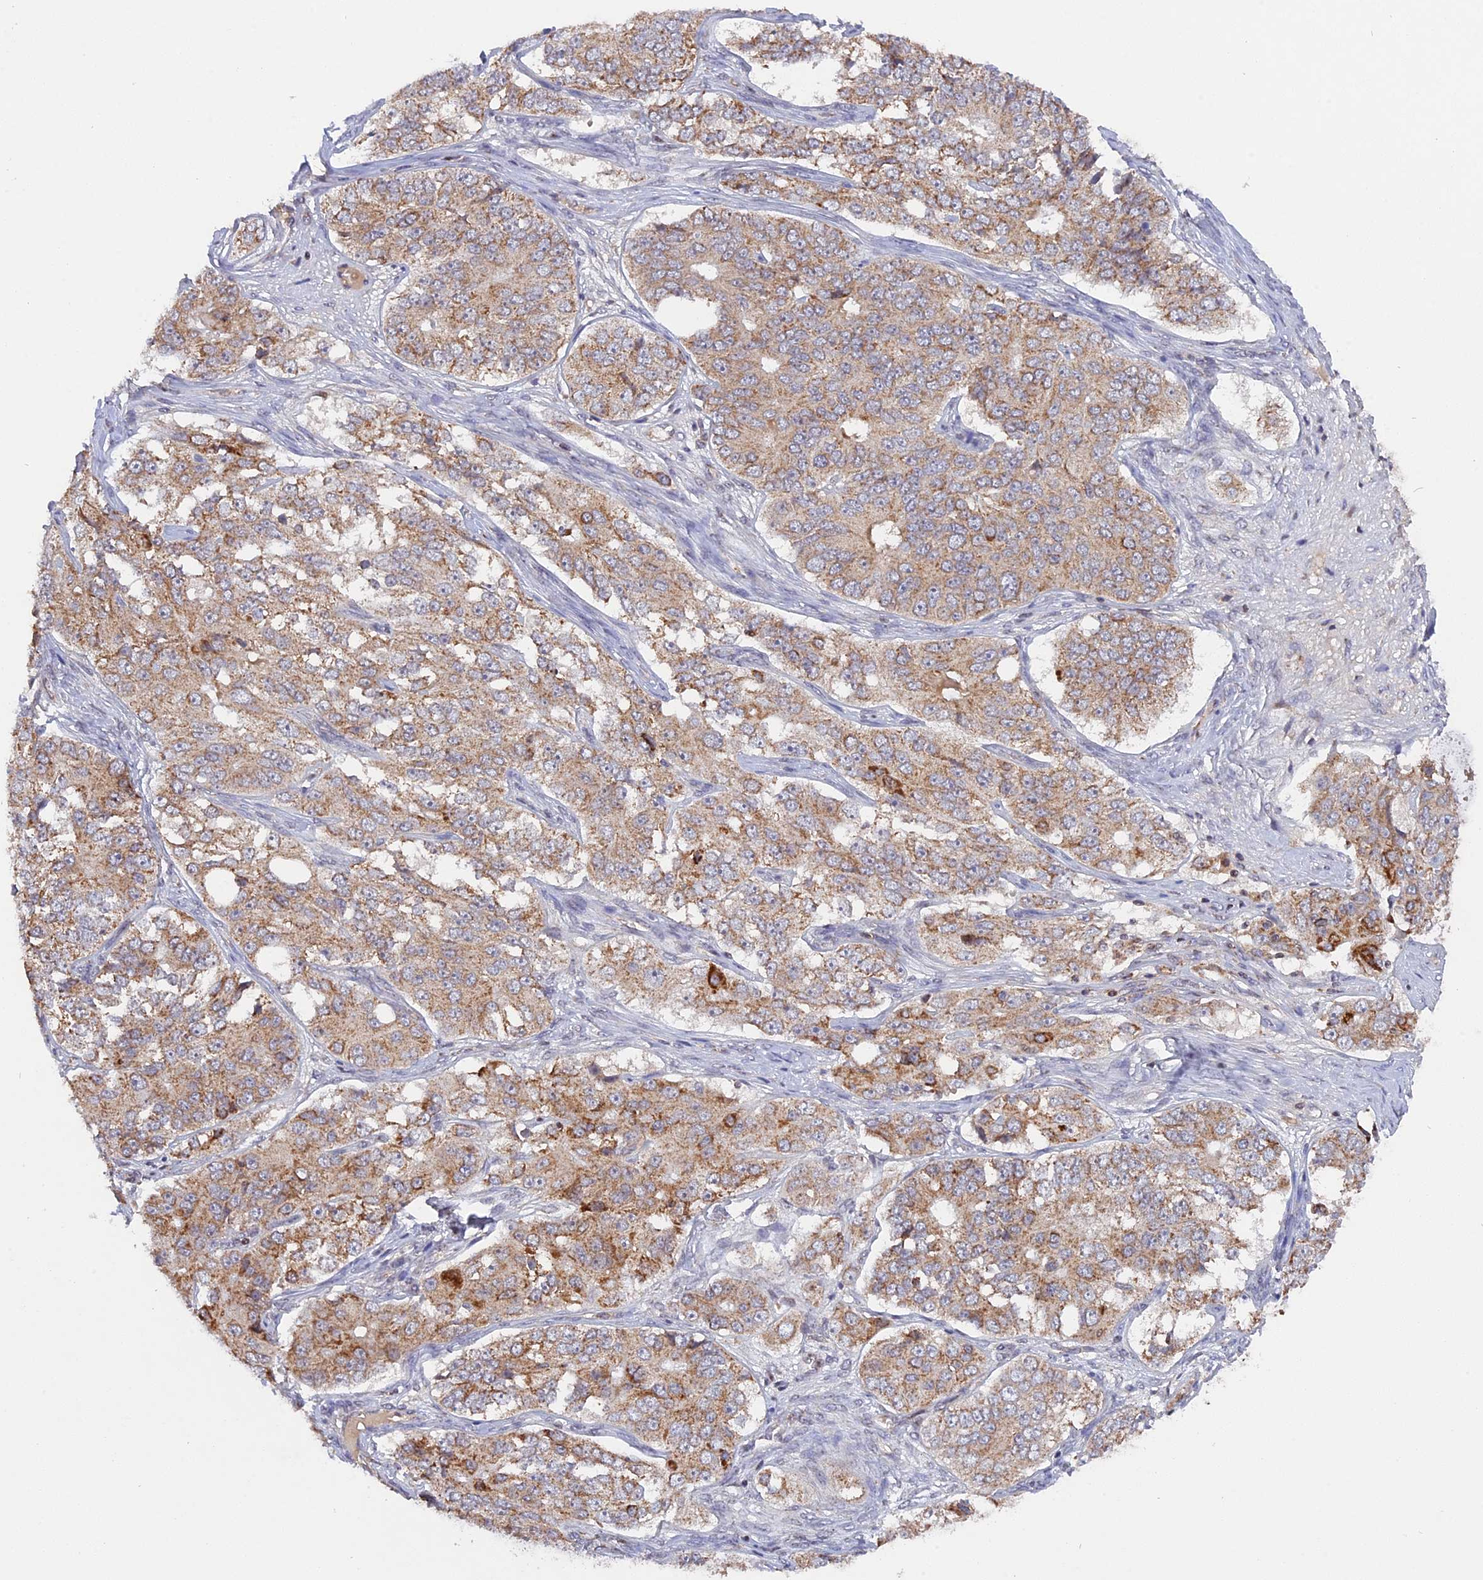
{"staining": {"intensity": "moderate", "quantity": "25%-75%", "location": "cytoplasmic/membranous"}, "tissue": "ovarian cancer", "cell_type": "Tumor cells", "image_type": "cancer", "snomed": [{"axis": "morphology", "description": "Carcinoma, endometroid"}, {"axis": "topography", "description": "Ovary"}], "caption": "Protein expression analysis of ovarian cancer (endometroid carcinoma) shows moderate cytoplasmic/membranous staining in about 25%-75% of tumor cells.", "gene": "MPV17L", "patient": {"sex": "female", "age": 51}}